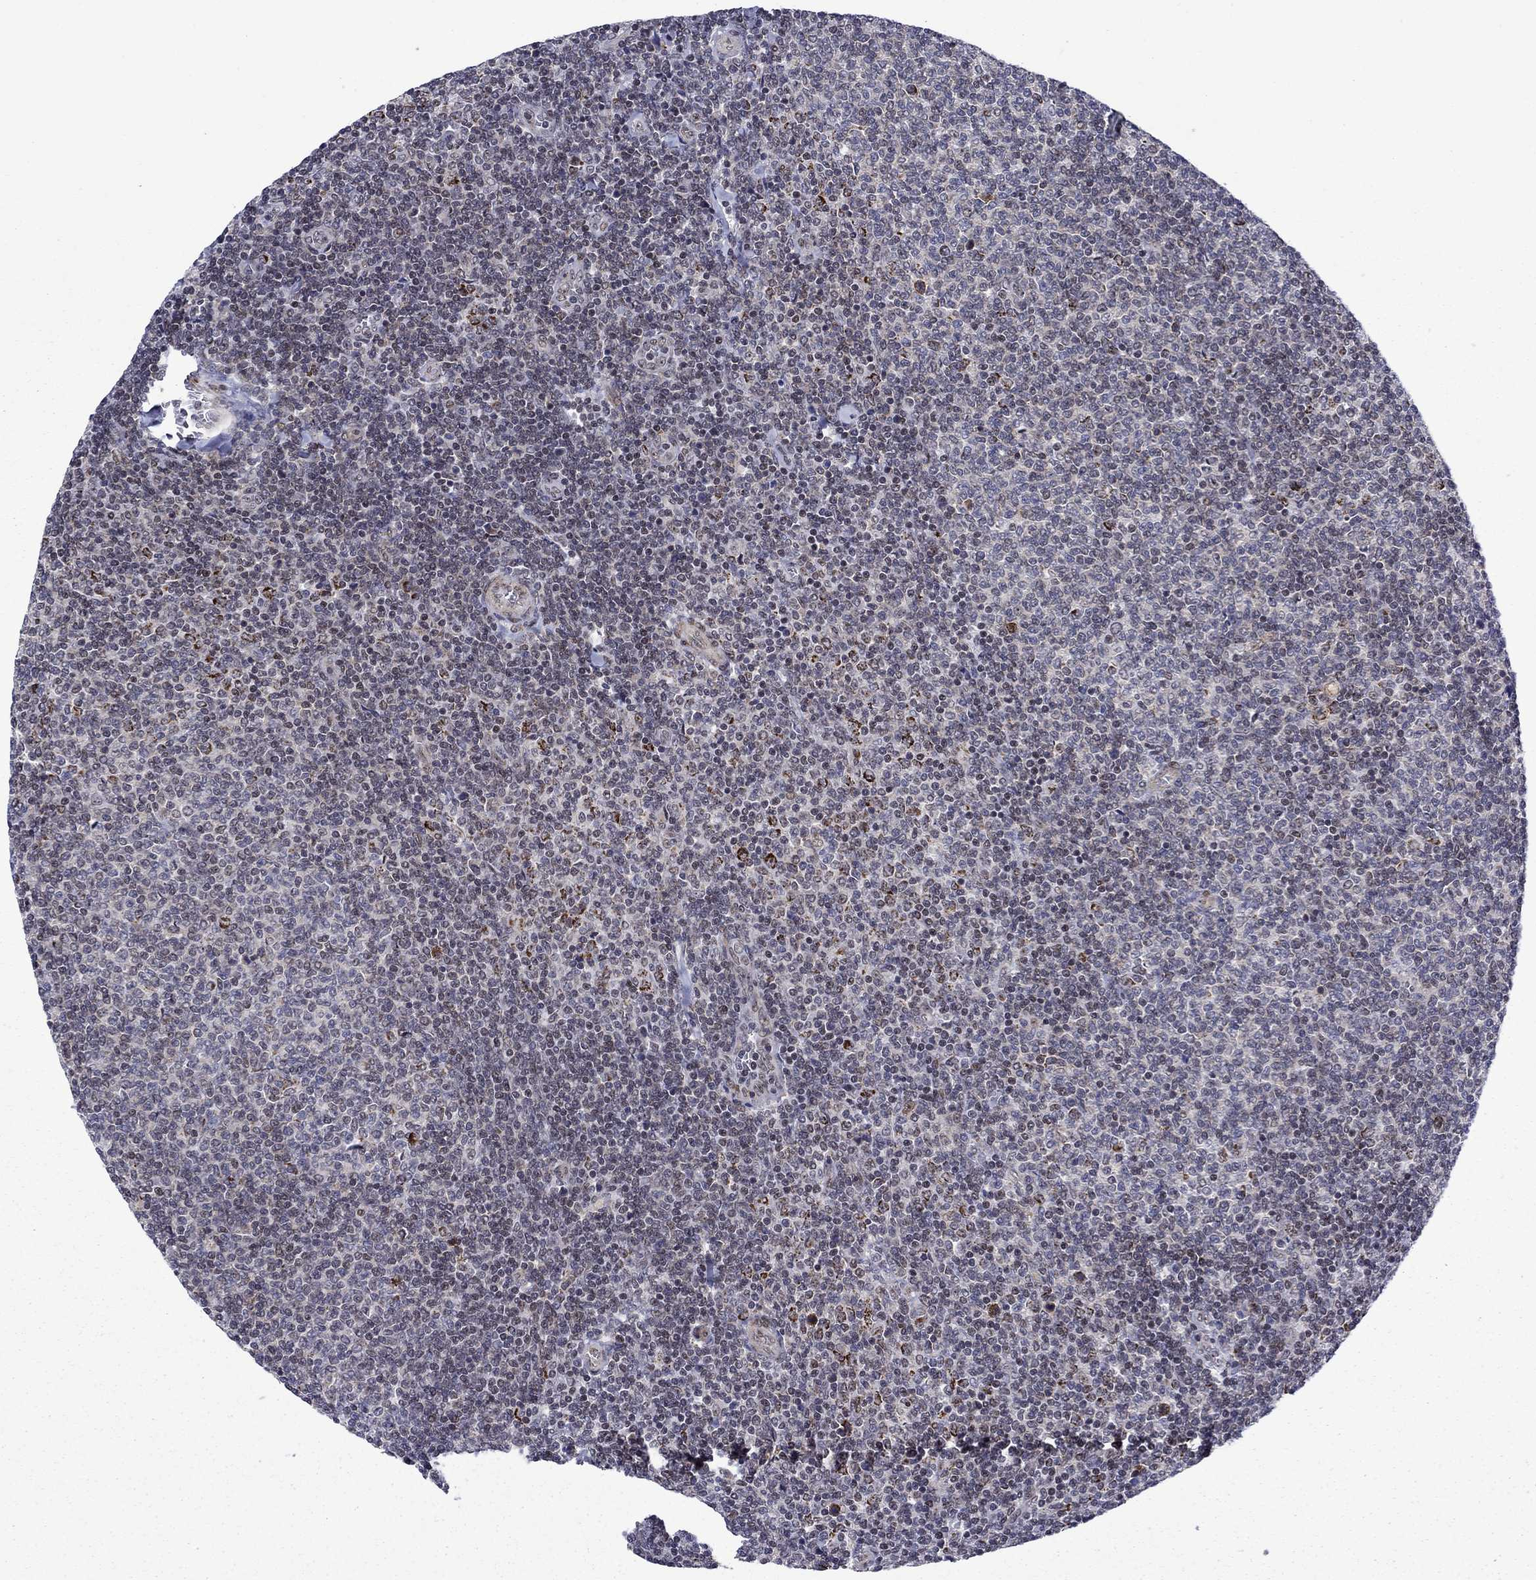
{"staining": {"intensity": "negative", "quantity": "none", "location": "none"}, "tissue": "lymphoma", "cell_type": "Tumor cells", "image_type": "cancer", "snomed": [{"axis": "morphology", "description": "Malignant lymphoma, non-Hodgkin's type, Low grade"}, {"axis": "topography", "description": "Lymph node"}], "caption": "Immunohistochemistry (IHC) histopathology image of neoplastic tissue: lymphoma stained with DAB (3,3'-diaminobenzidine) reveals no significant protein expression in tumor cells.", "gene": "SURF2", "patient": {"sex": "male", "age": 52}}